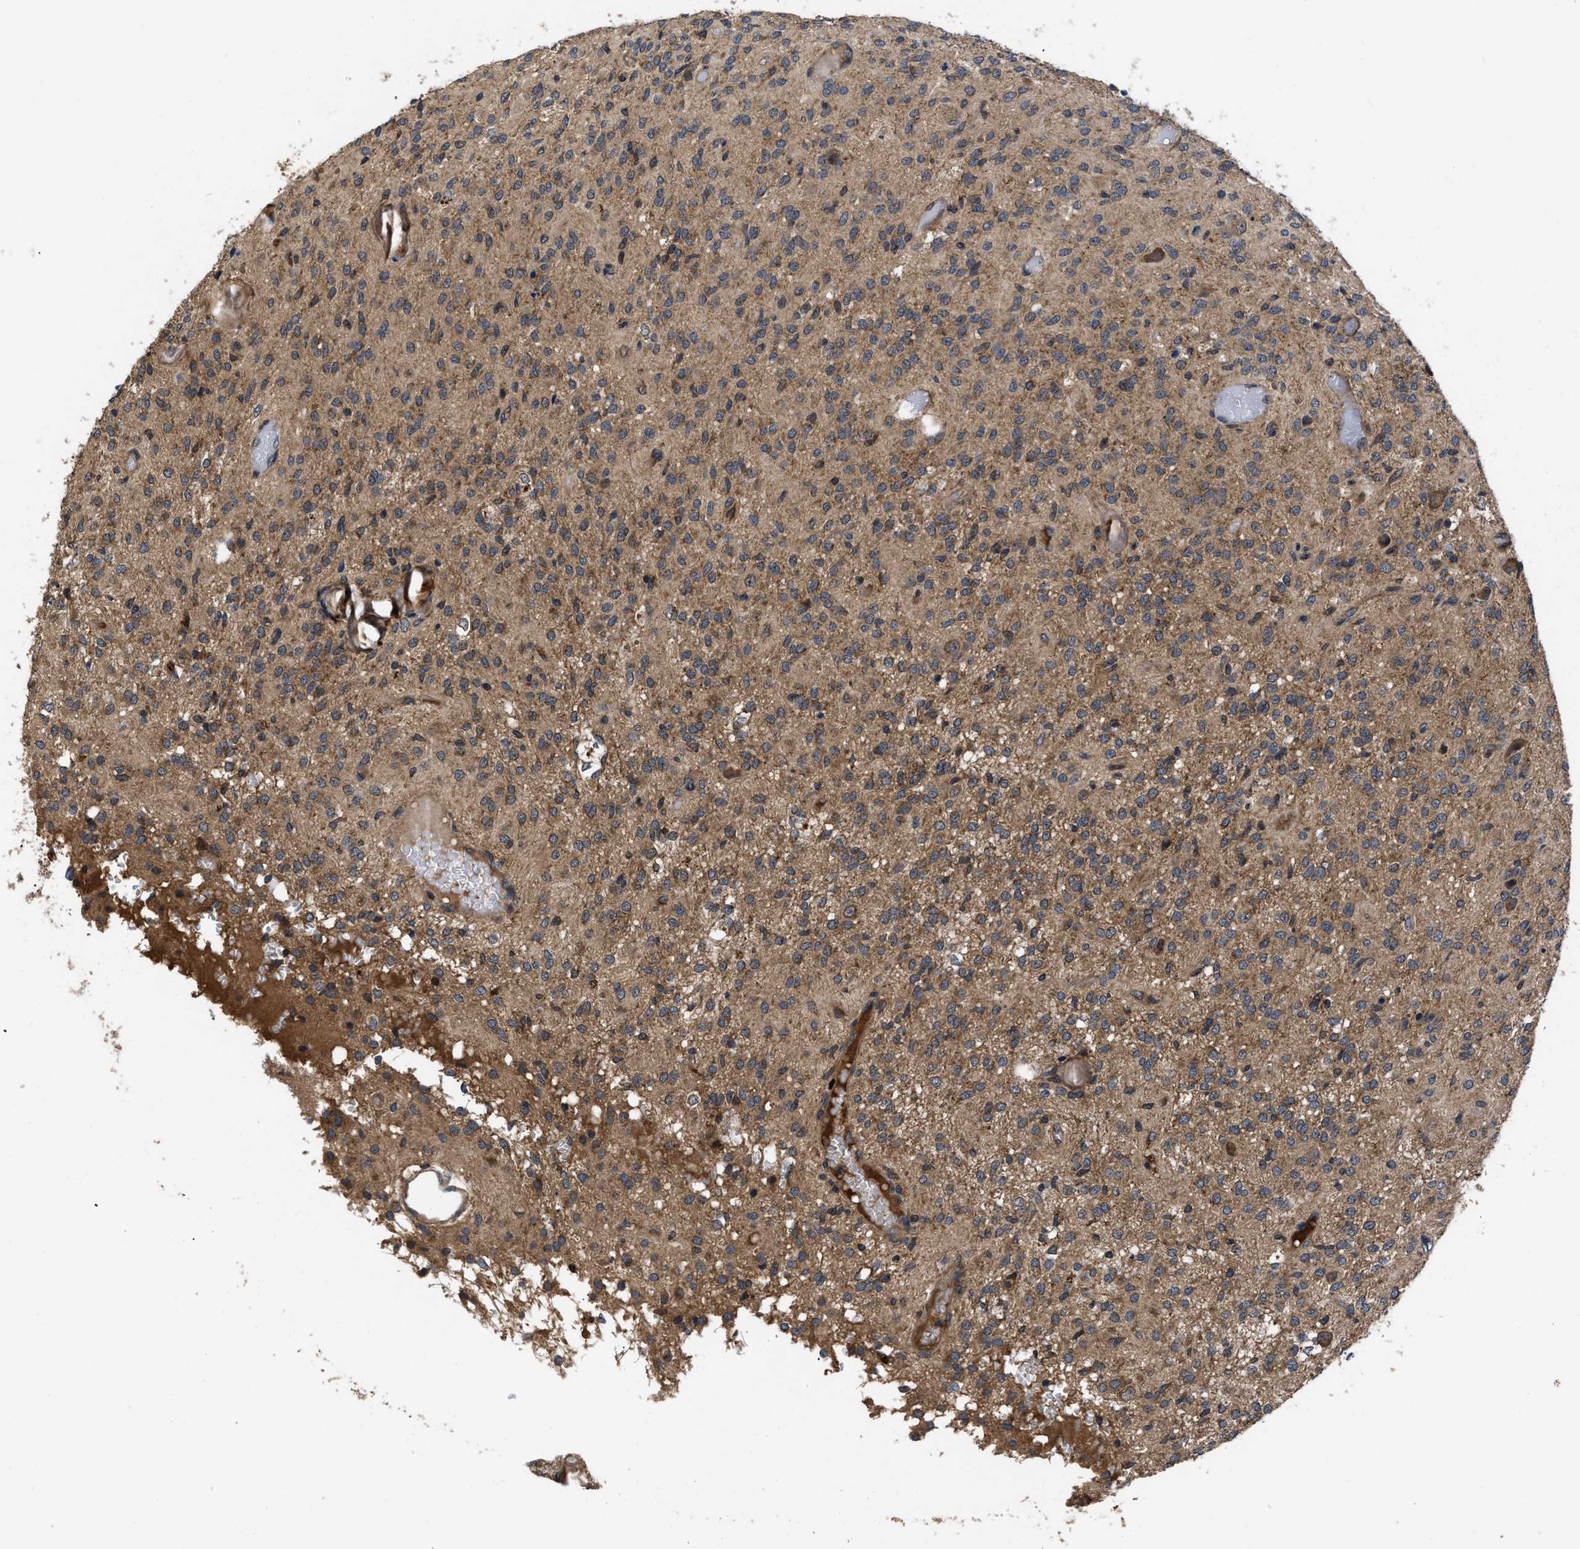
{"staining": {"intensity": "moderate", "quantity": ">75%", "location": "cytoplasmic/membranous"}, "tissue": "glioma", "cell_type": "Tumor cells", "image_type": "cancer", "snomed": [{"axis": "morphology", "description": "Glioma, malignant, High grade"}, {"axis": "topography", "description": "Brain"}], "caption": "Human malignant glioma (high-grade) stained for a protein (brown) displays moderate cytoplasmic/membranous positive positivity in about >75% of tumor cells.", "gene": "LRRC3", "patient": {"sex": "female", "age": 59}}